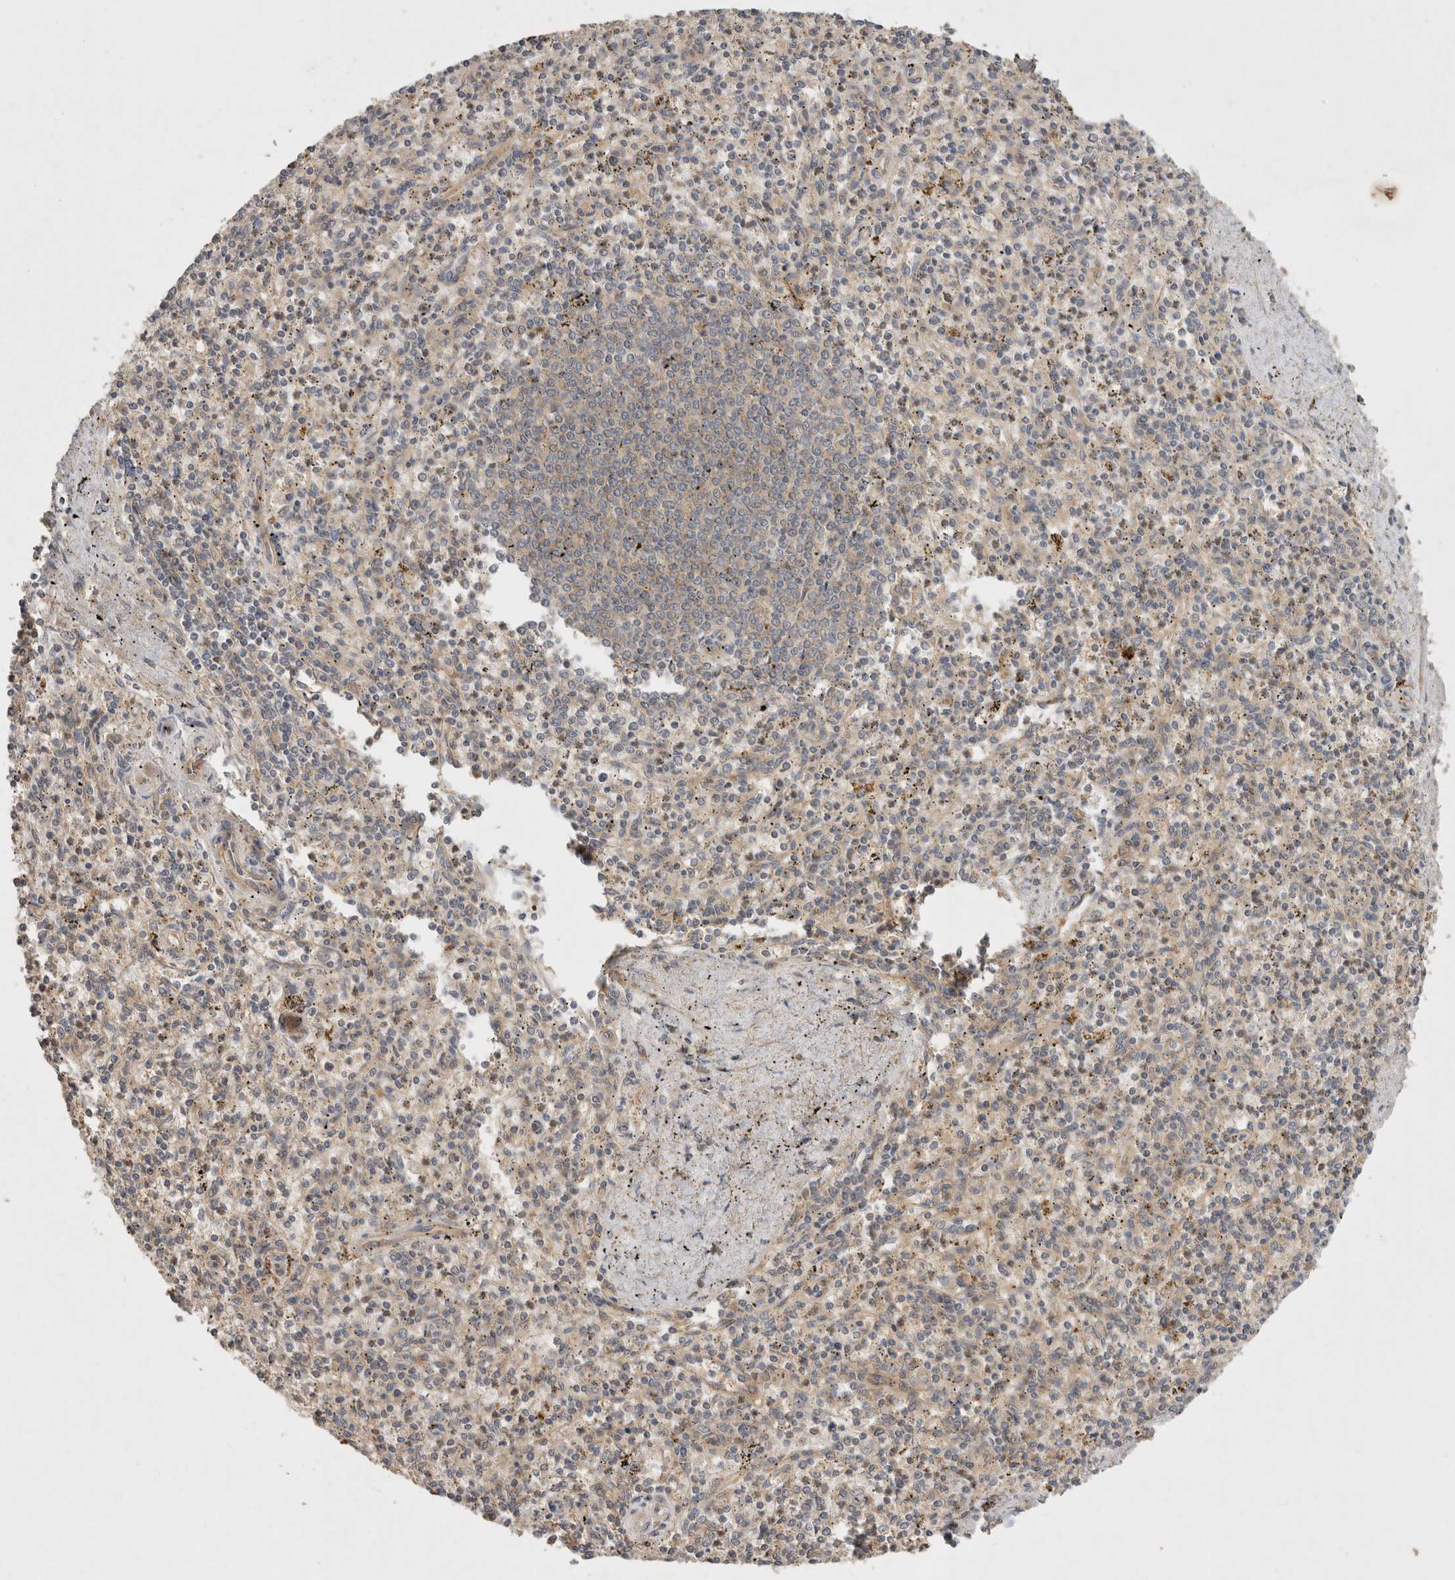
{"staining": {"intensity": "negative", "quantity": "none", "location": "none"}, "tissue": "spleen", "cell_type": "Cells in red pulp", "image_type": "normal", "snomed": [{"axis": "morphology", "description": "Normal tissue, NOS"}, {"axis": "topography", "description": "Spleen"}], "caption": "IHC of unremarkable human spleen exhibits no positivity in cells in red pulp.", "gene": "PPP1R42", "patient": {"sex": "male", "age": 72}}